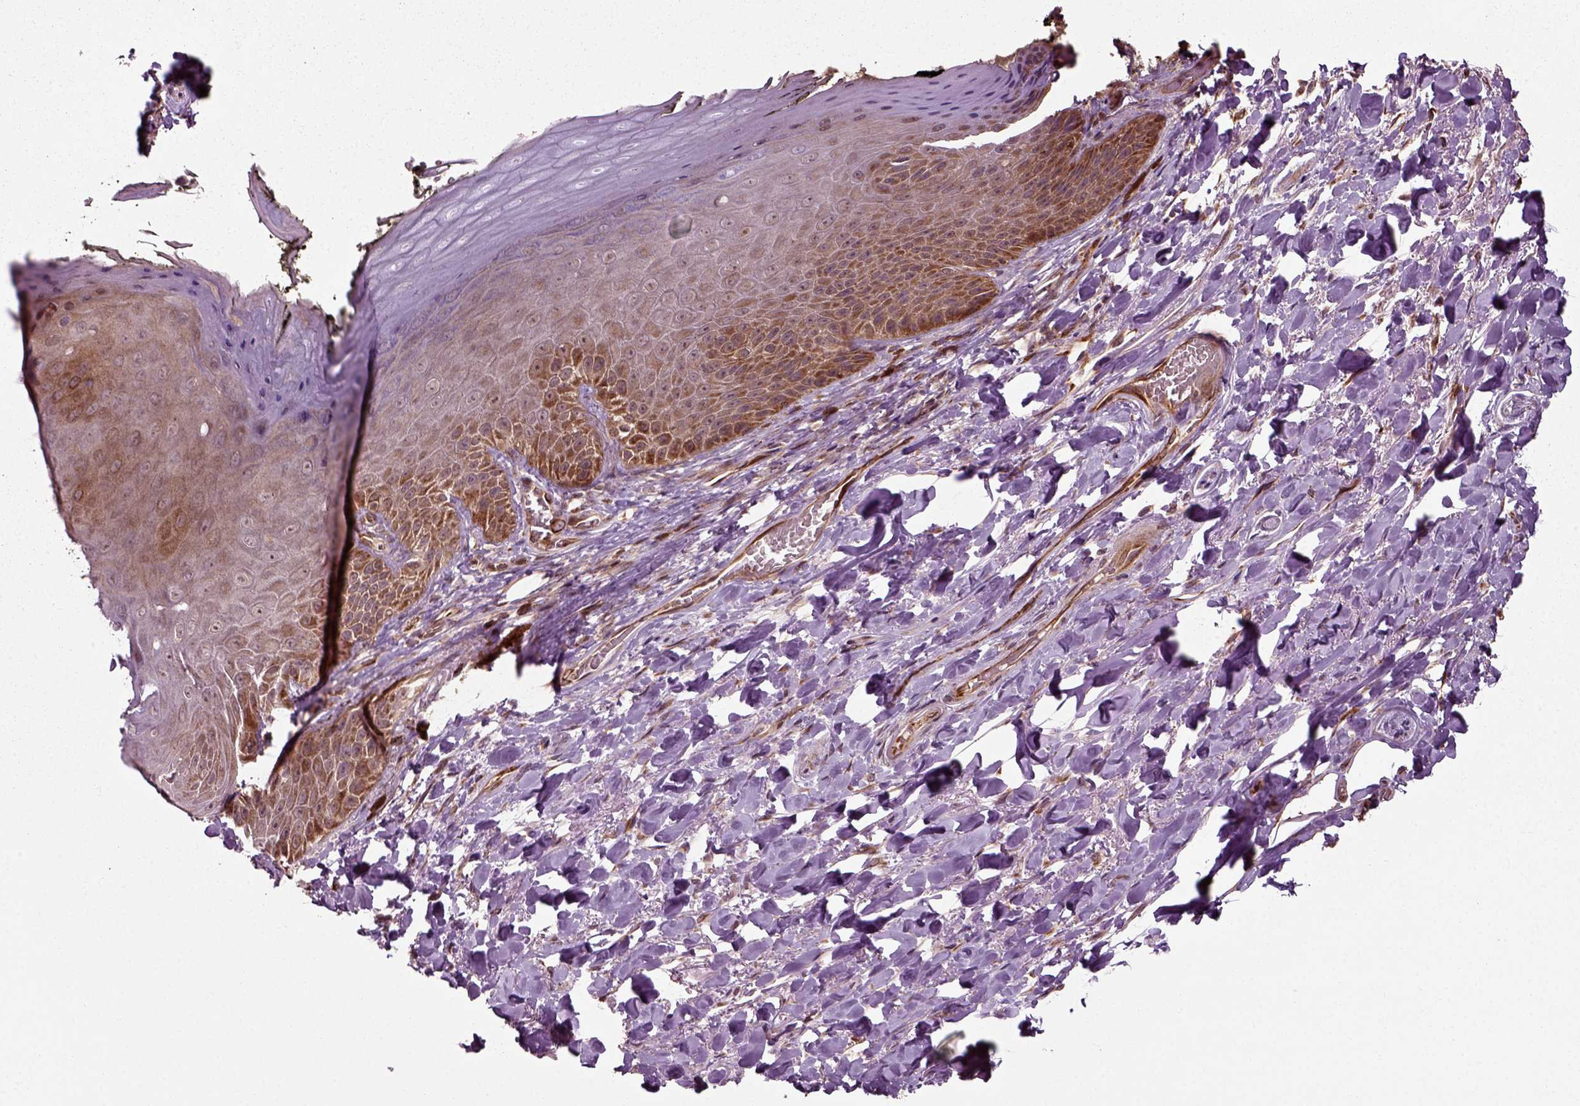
{"staining": {"intensity": "strong", "quantity": "<25%", "location": "cytoplasmic/membranous"}, "tissue": "skin", "cell_type": "Epidermal cells", "image_type": "normal", "snomed": [{"axis": "morphology", "description": "Normal tissue, NOS"}, {"axis": "topography", "description": "Anal"}, {"axis": "topography", "description": "Peripheral nerve tissue"}], "caption": "Brown immunohistochemical staining in benign human skin displays strong cytoplasmic/membranous expression in about <25% of epidermal cells.", "gene": "PLCD3", "patient": {"sex": "male", "age": 53}}